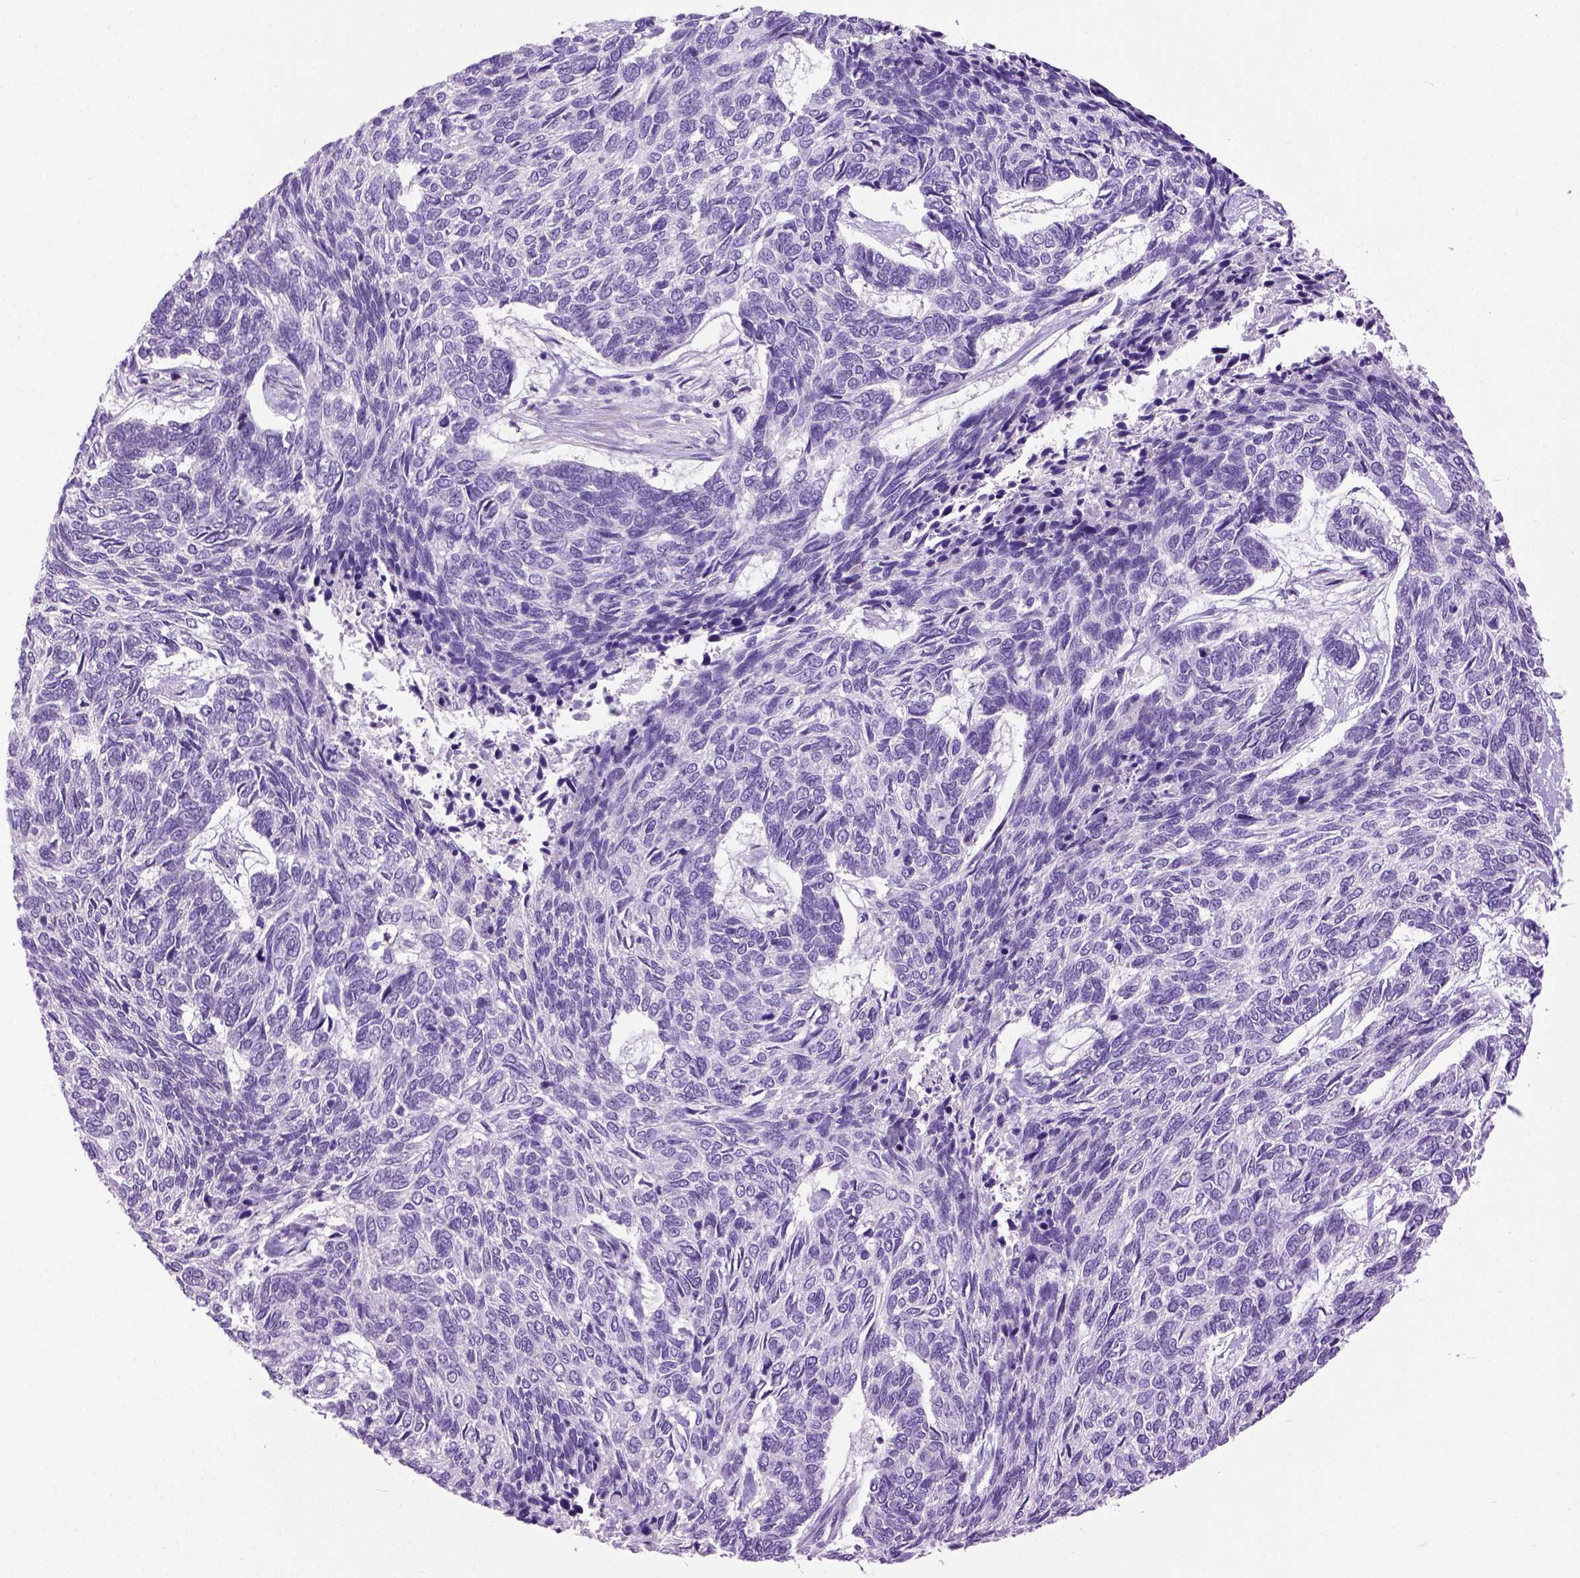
{"staining": {"intensity": "negative", "quantity": "none", "location": "none"}, "tissue": "skin cancer", "cell_type": "Tumor cells", "image_type": "cancer", "snomed": [{"axis": "morphology", "description": "Basal cell carcinoma"}, {"axis": "topography", "description": "Skin"}], "caption": "The IHC image has no significant positivity in tumor cells of skin cancer tissue.", "gene": "UTP4", "patient": {"sex": "female", "age": 65}}